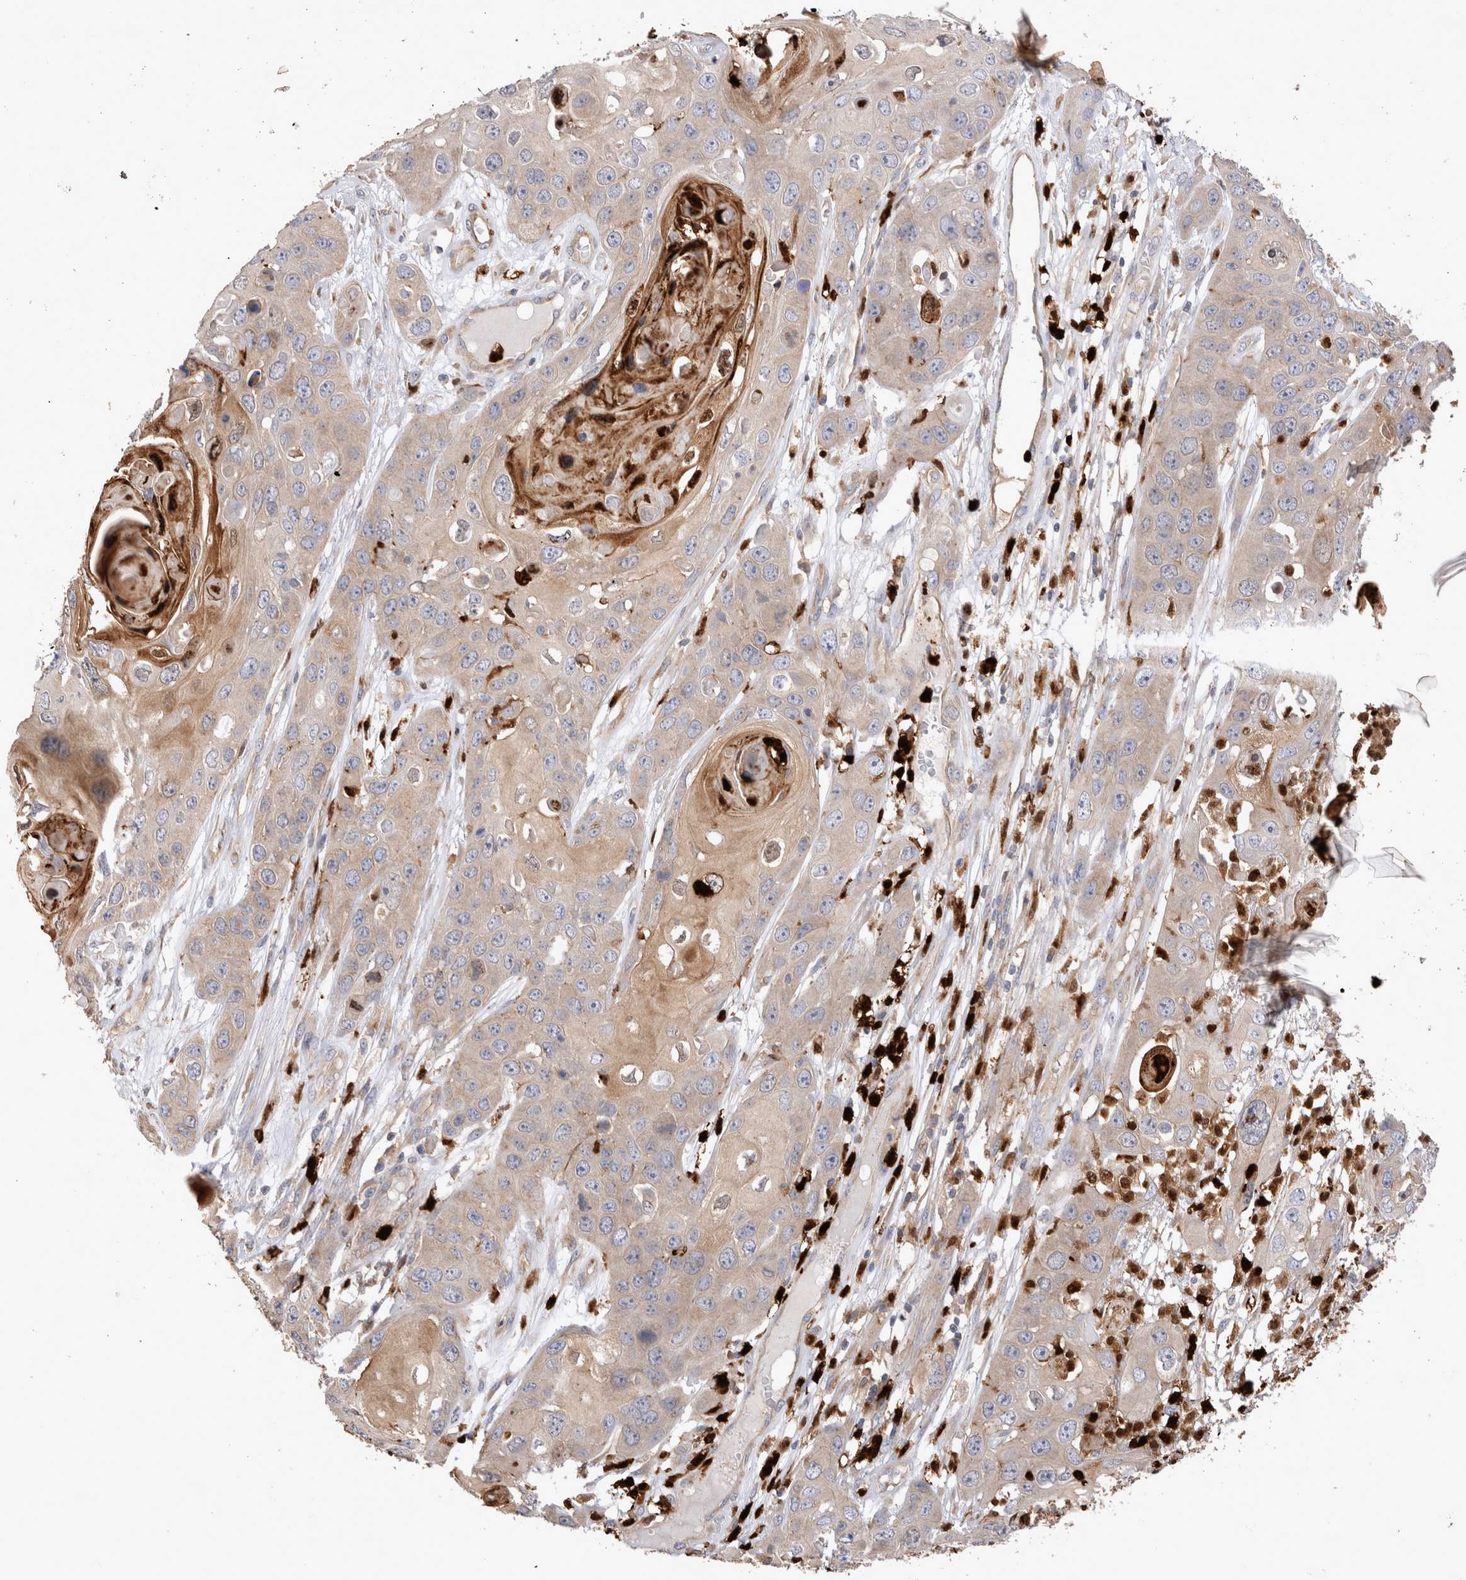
{"staining": {"intensity": "weak", "quantity": "25%-75%", "location": "cytoplasmic/membranous"}, "tissue": "skin cancer", "cell_type": "Tumor cells", "image_type": "cancer", "snomed": [{"axis": "morphology", "description": "Squamous cell carcinoma, NOS"}, {"axis": "topography", "description": "Skin"}], "caption": "A high-resolution image shows immunohistochemistry (IHC) staining of skin cancer (squamous cell carcinoma), which shows weak cytoplasmic/membranous staining in about 25%-75% of tumor cells.", "gene": "NXT2", "patient": {"sex": "male", "age": 55}}